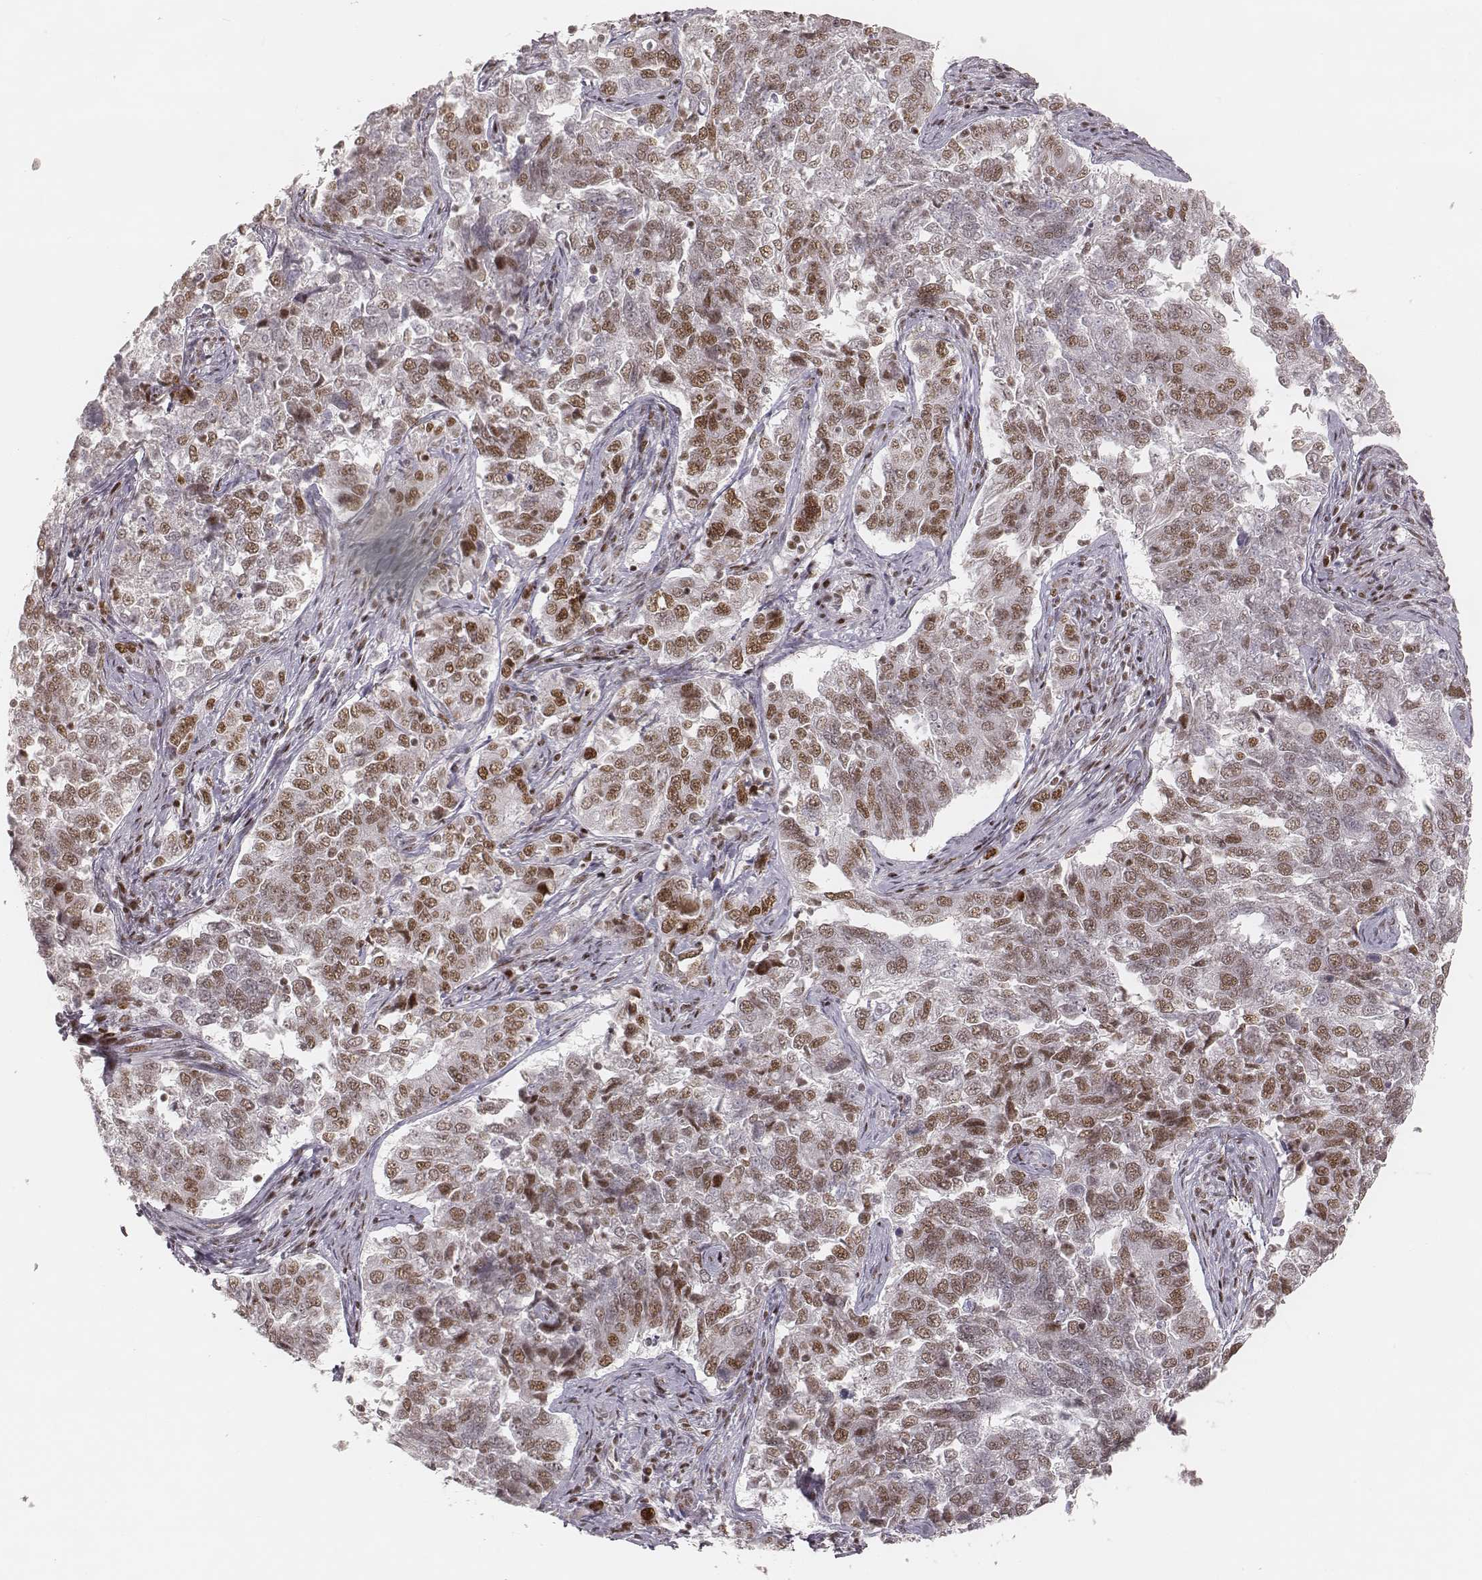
{"staining": {"intensity": "moderate", "quantity": ">75%", "location": "nuclear"}, "tissue": "endometrial cancer", "cell_type": "Tumor cells", "image_type": "cancer", "snomed": [{"axis": "morphology", "description": "Adenocarcinoma, NOS"}, {"axis": "topography", "description": "Endometrium"}], "caption": "Endometrial cancer stained with a brown dye shows moderate nuclear positive staining in approximately >75% of tumor cells.", "gene": "HNRNPC", "patient": {"sex": "female", "age": 43}}